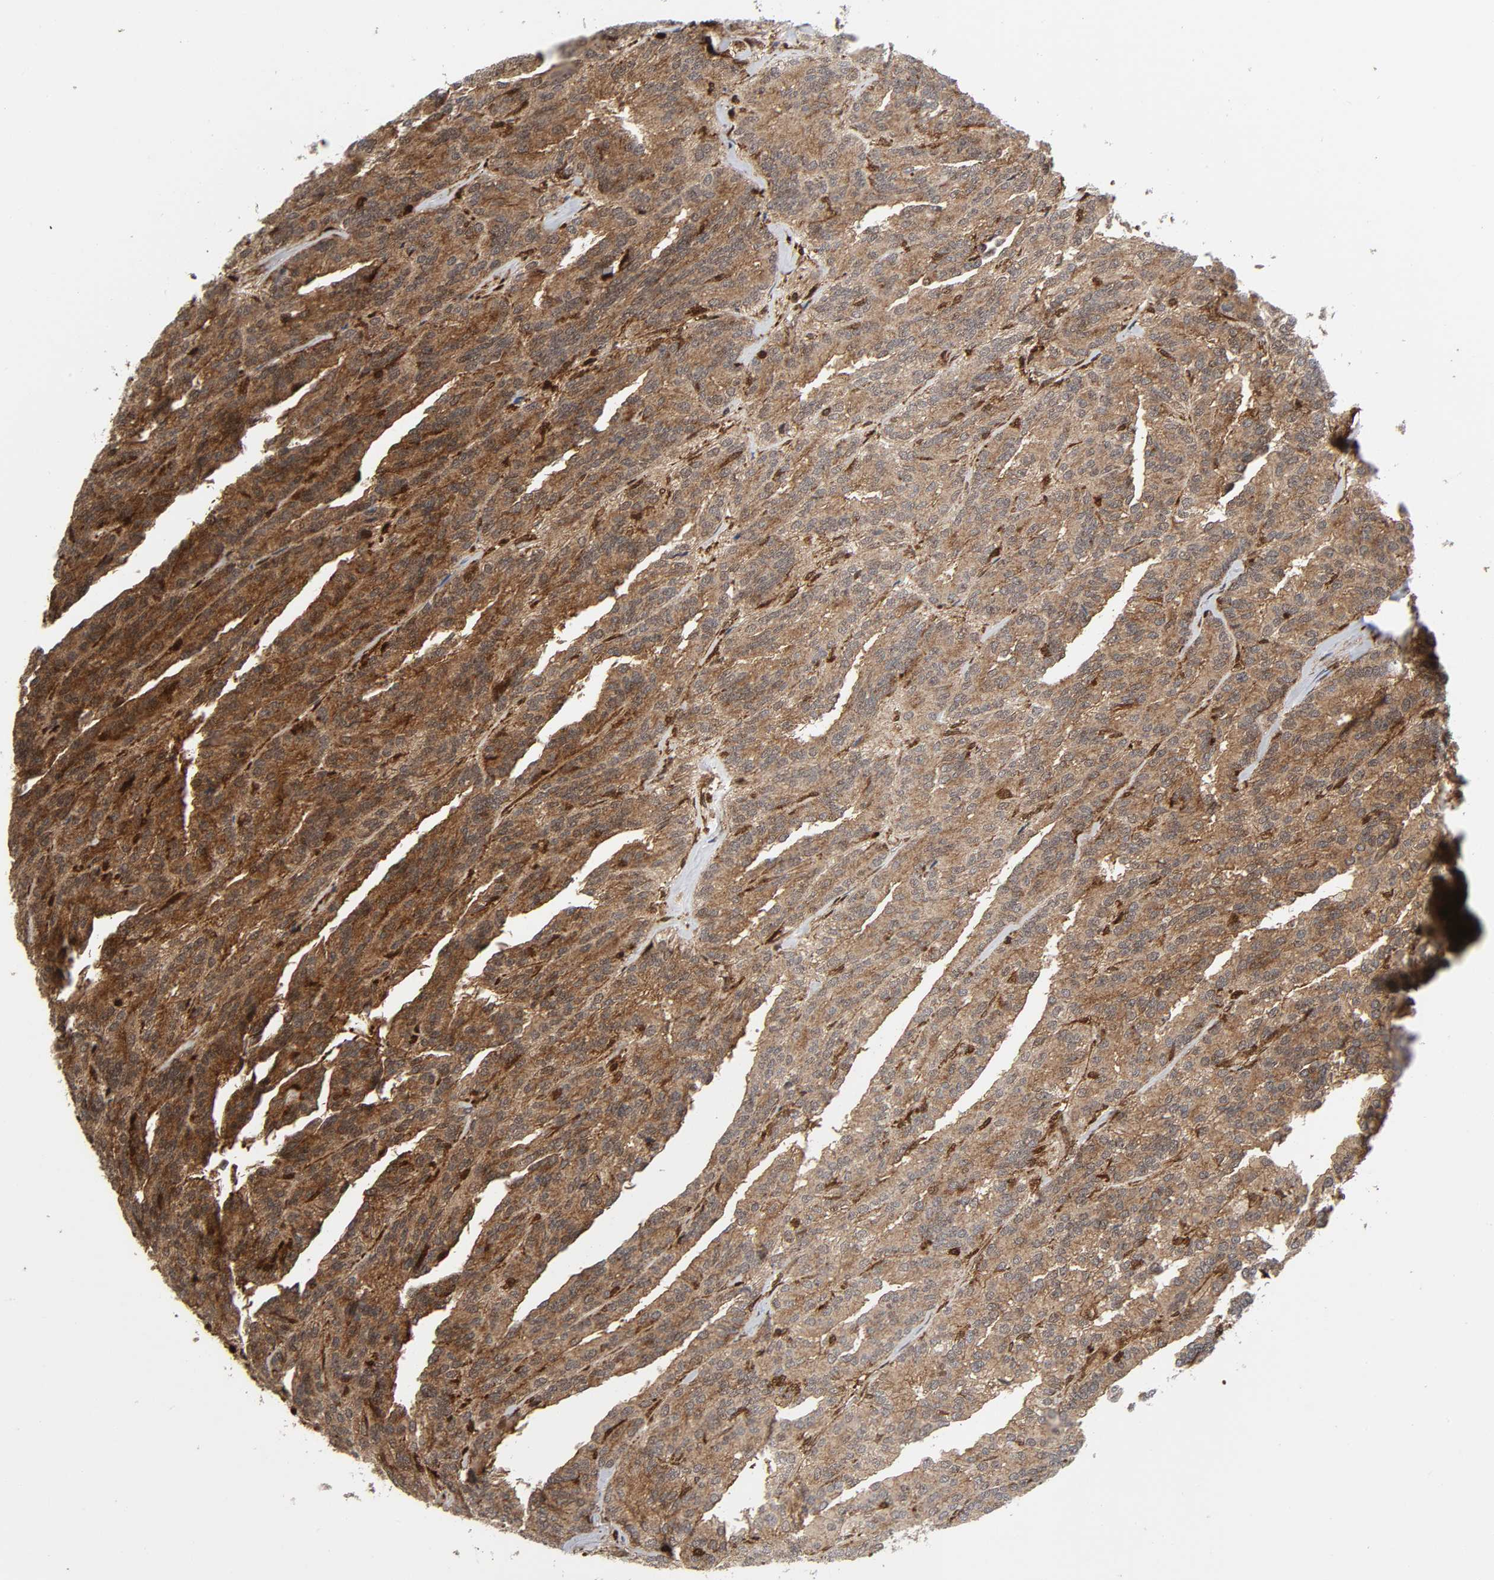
{"staining": {"intensity": "moderate", "quantity": ">75%", "location": "cytoplasmic/membranous"}, "tissue": "renal cancer", "cell_type": "Tumor cells", "image_type": "cancer", "snomed": [{"axis": "morphology", "description": "Adenocarcinoma, NOS"}, {"axis": "topography", "description": "Kidney"}], "caption": "Tumor cells reveal moderate cytoplasmic/membranous expression in about >75% of cells in adenocarcinoma (renal).", "gene": "MAPK1", "patient": {"sex": "male", "age": 46}}